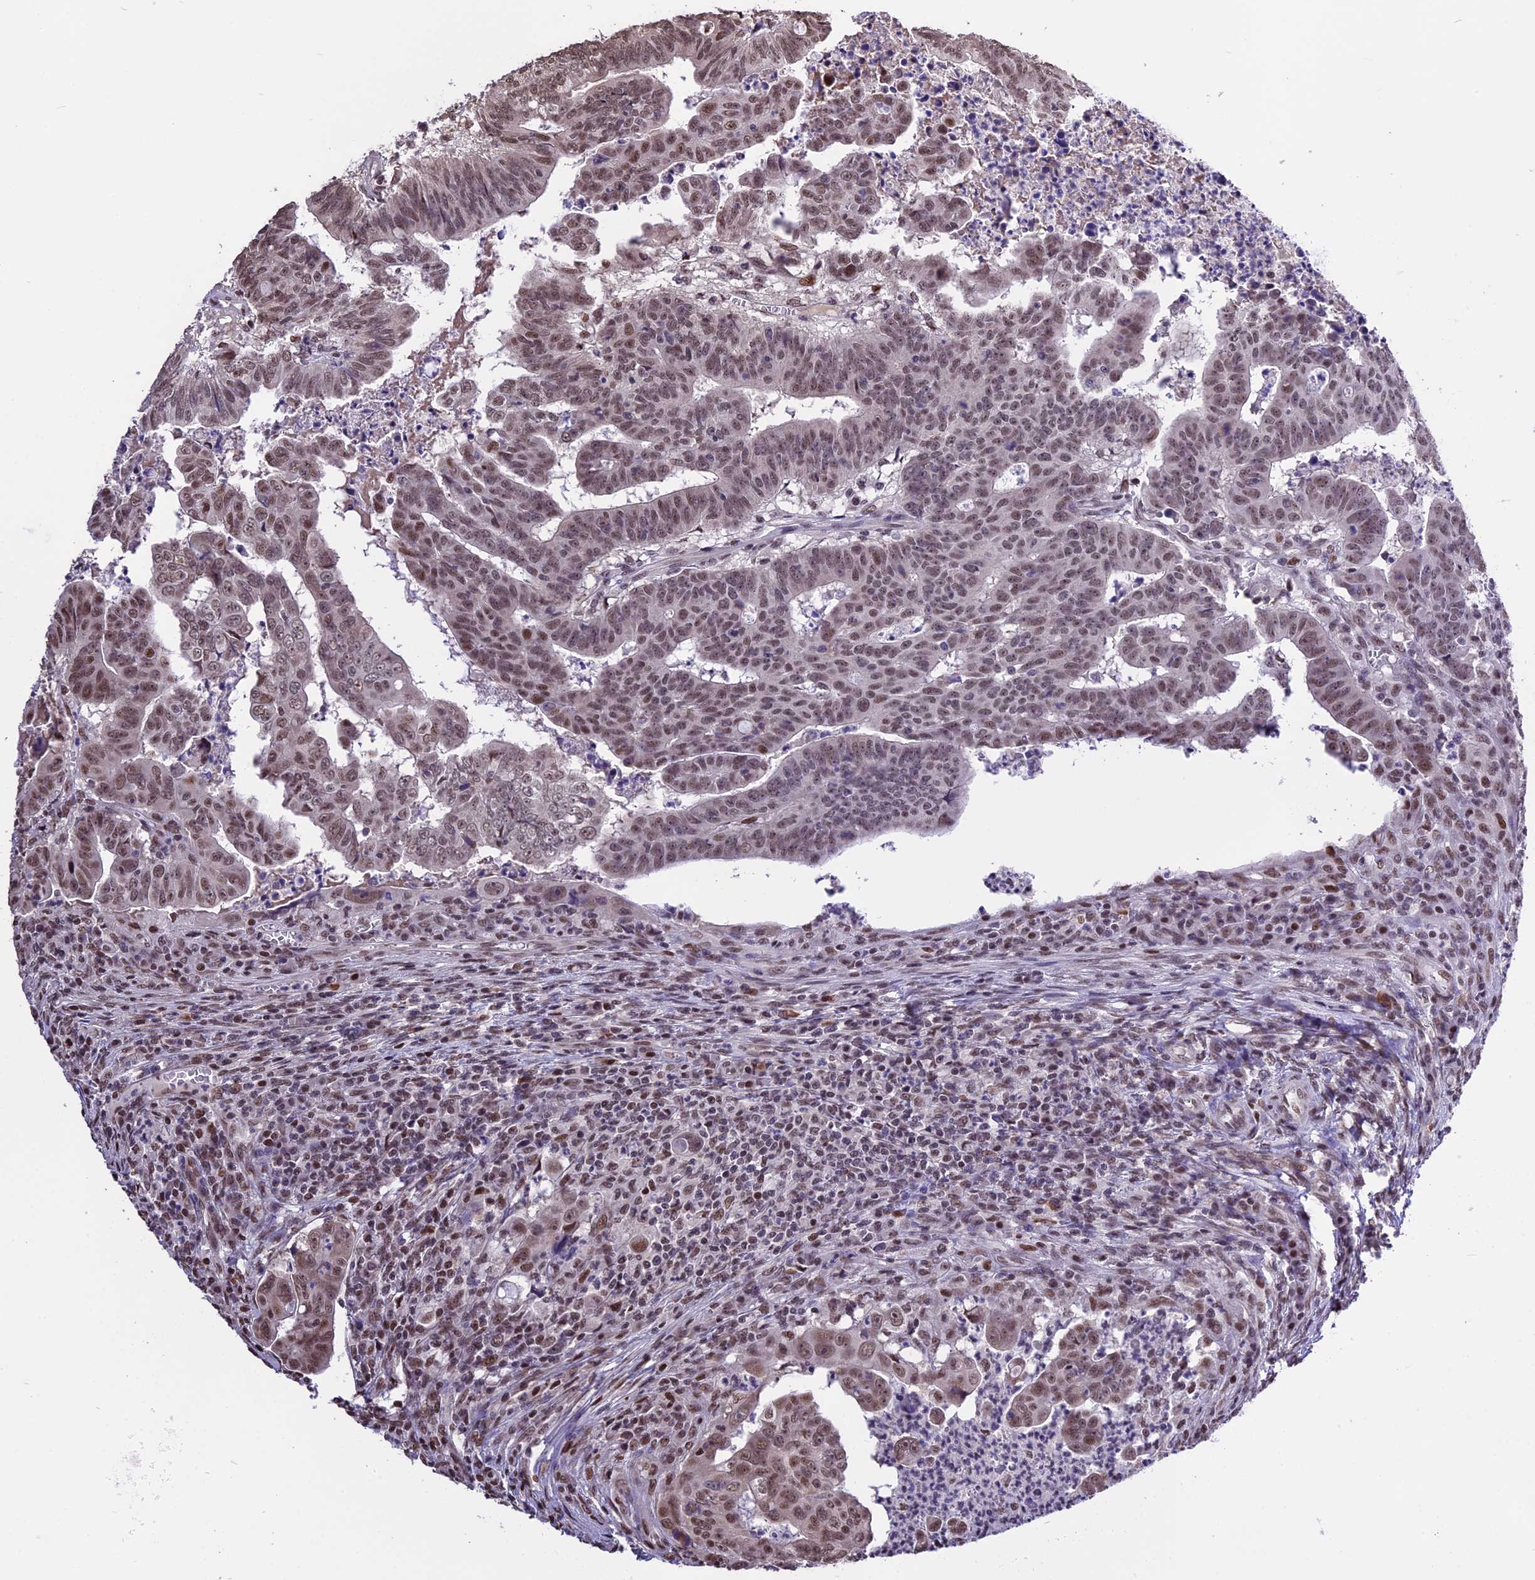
{"staining": {"intensity": "moderate", "quantity": ">75%", "location": "nuclear"}, "tissue": "colorectal cancer", "cell_type": "Tumor cells", "image_type": "cancer", "snomed": [{"axis": "morphology", "description": "Adenocarcinoma, NOS"}, {"axis": "topography", "description": "Rectum"}], "caption": "This is a histology image of immunohistochemistry staining of adenocarcinoma (colorectal), which shows moderate staining in the nuclear of tumor cells.", "gene": "POLR3E", "patient": {"sex": "male", "age": 69}}